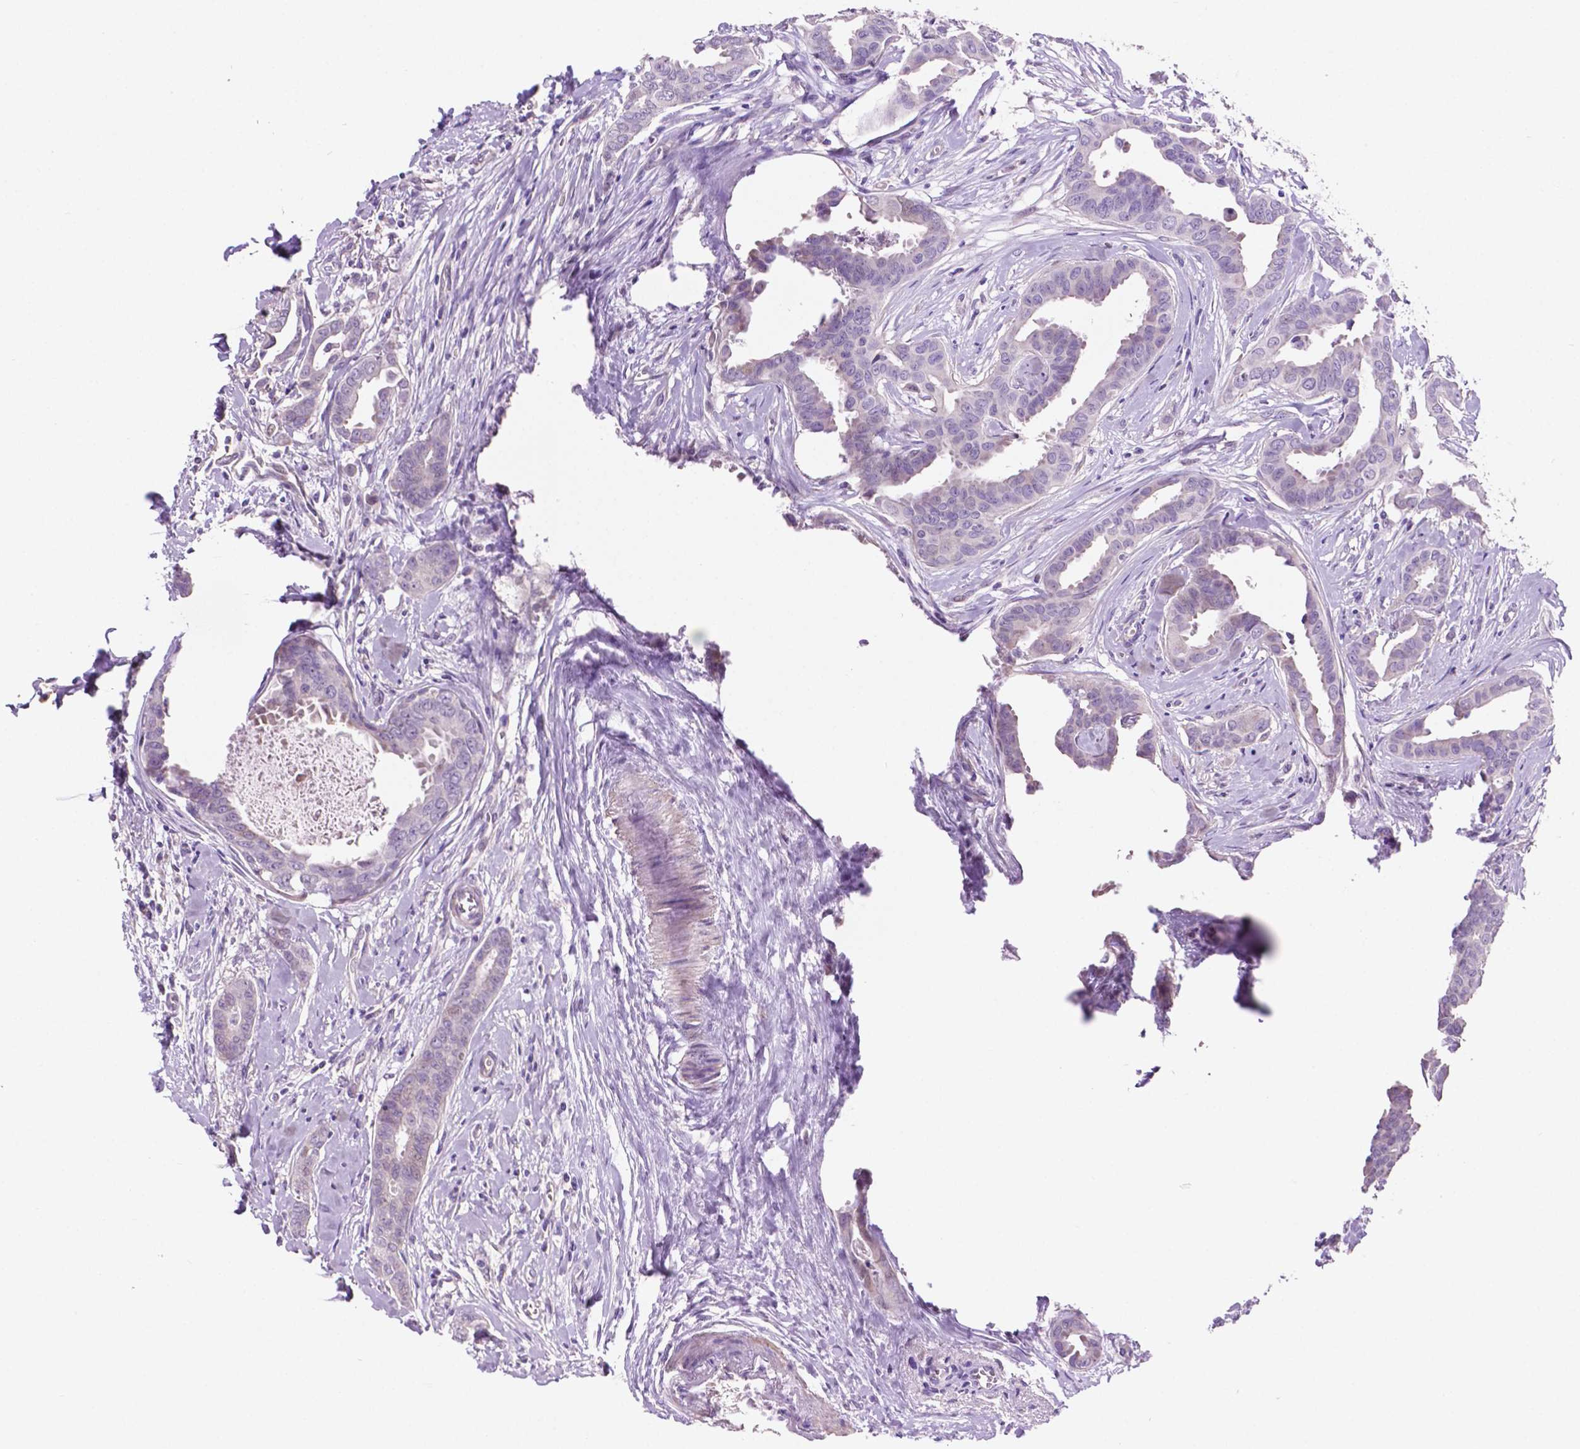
{"staining": {"intensity": "negative", "quantity": "none", "location": "none"}, "tissue": "breast cancer", "cell_type": "Tumor cells", "image_type": "cancer", "snomed": [{"axis": "morphology", "description": "Duct carcinoma"}, {"axis": "topography", "description": "Breast"}], "caption": "Protein analysis of breast cancer shows no significant staining in tumor cells. (IHC, brightfield microscopy, high magnification).", "gene": "CLDN17", "patient": {"sex": "female", "age": 45}}